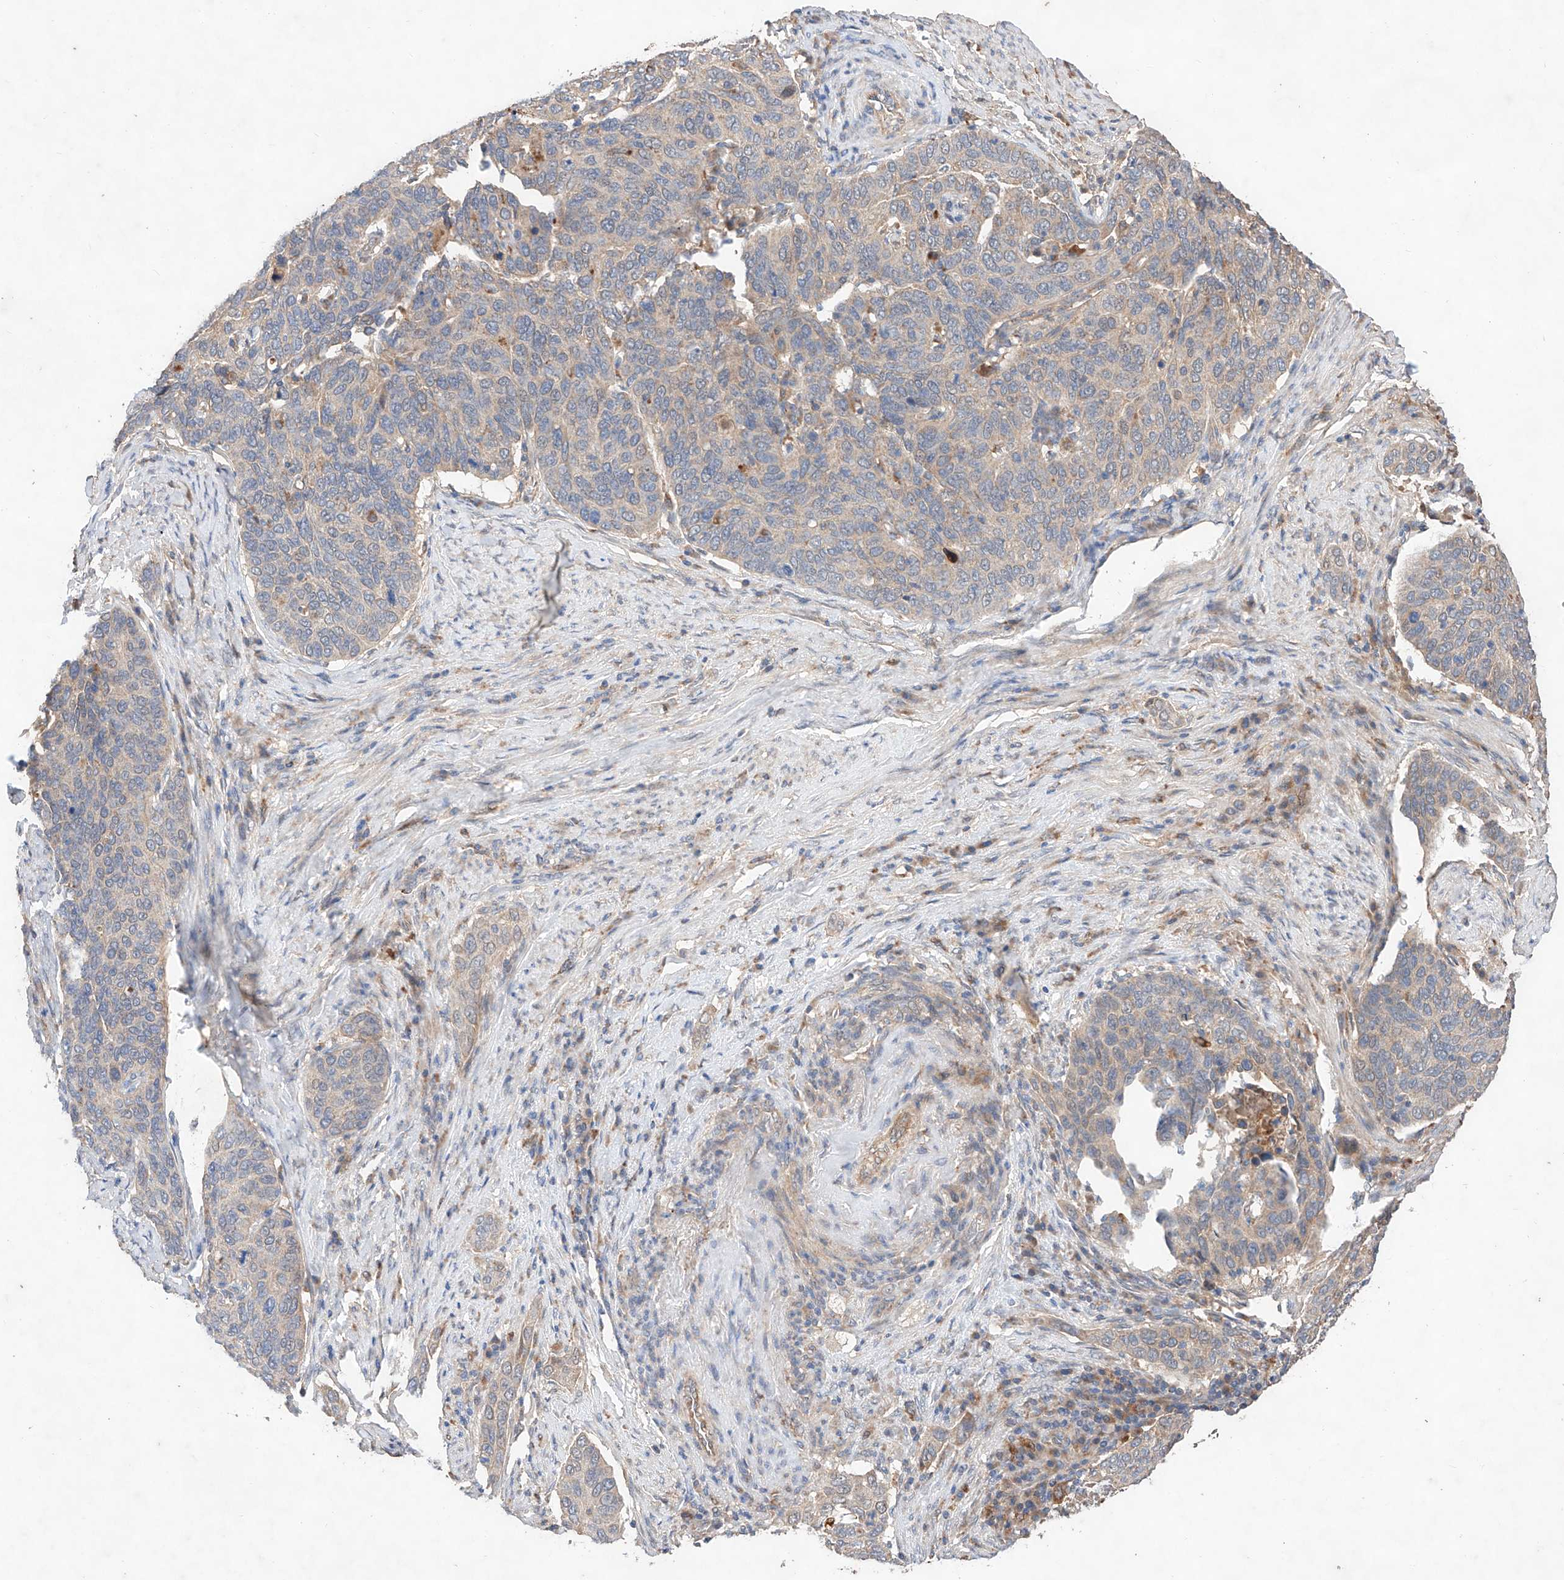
{"staining": {"intensity": "negative", "quantity": "none", "location": "none"}, "tissue": "cervical cancer", "cell_type": "Tumor cells", "image_type": "cancer", "snomed": [{"axis": "morphology", "description": "Squamous cell carcinoma, NOS"}, {"axis": "topography", "description": "Cervix"}], "caption": "This image is of squamous cell carcinoma (cervical) stained with IHC to label a protein in brown with the nuclei are counter-stained blue. There is no expression in tumor cells.", "gene": "C6orf62", "patient": {"sex": "female", "age": 60}}